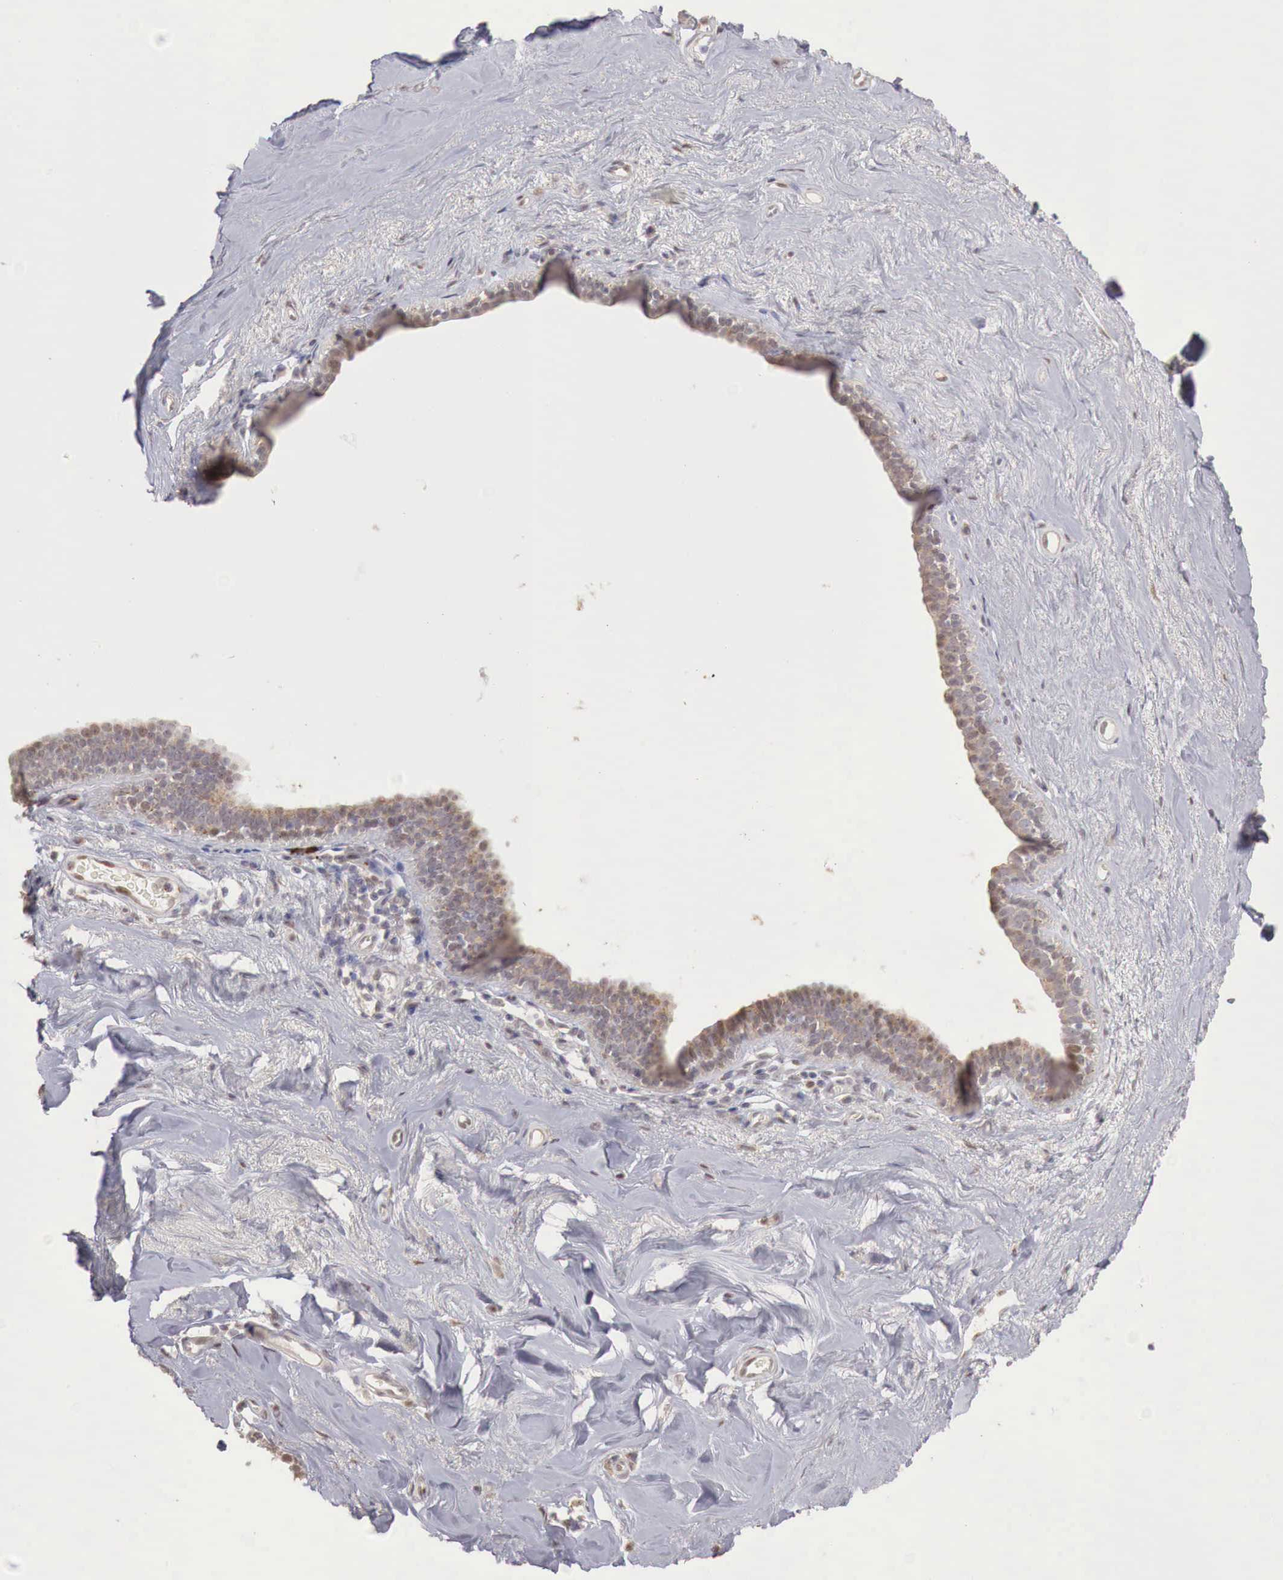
{"staining": {"intensity": "weak", "quantity": ">75%", "location": "nuclear"}, "tissue": "breast", "cell_type": "Adipocytes", "image_type": "normal", "snomed": [{"axis": "morphology", "description": "Normal tissue, NOS"}, {"axis": "topography", "description": "Breast"}], "caption": "A photomicrograph of human breast stained for a protein shows weak nuclear brown staining in adipocytes. (IHC, brightfield microscopy, high magnification).", "gene": "TBC1D9", "patient": {"sex": "female", "age": 54}}